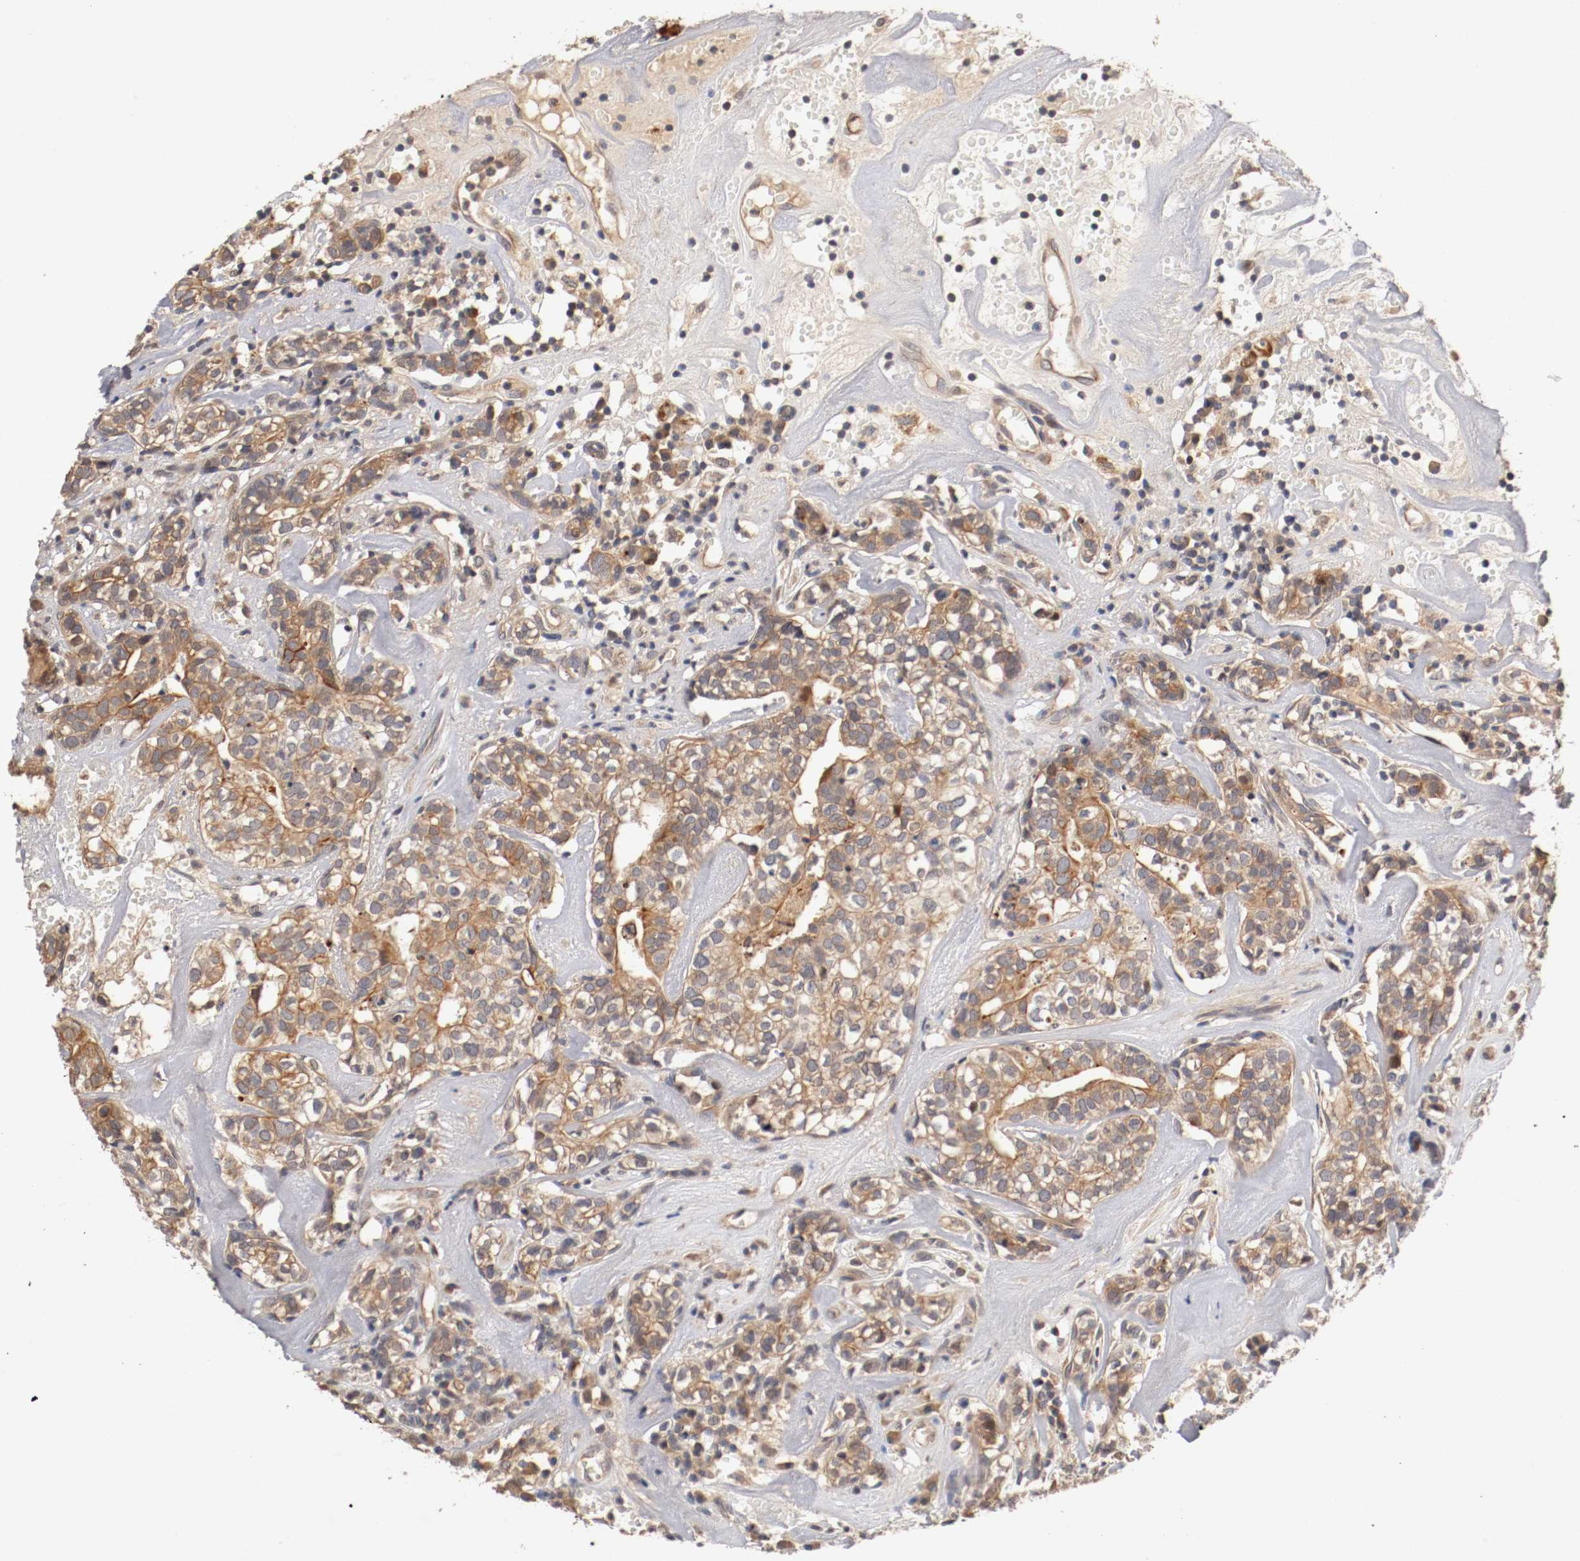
{"staining": {"intensity": "moderate", "quantity": ">75%", "location": "cytoplasmic/membranous"}, "tissue": "head and neck cancer", "cell_type": "Tumor cells", "image_type": "cancer", "snomed": [{"axis": "morphology", "description": "Adenocarcinoma, NOS"}, {"axis": "topography", "description": "Salivary gland"}, {"axis": "topography", "description": "Head-Neck"}], "caption": "Immunohistochemical staining of head and neck cancer demonstrates medium levels of moderate cytoplasmic/membranous protein positivity in about >75% of tumor cells.", "gene": "TYK2", "patient": {"sex": "female", "age": 65}}